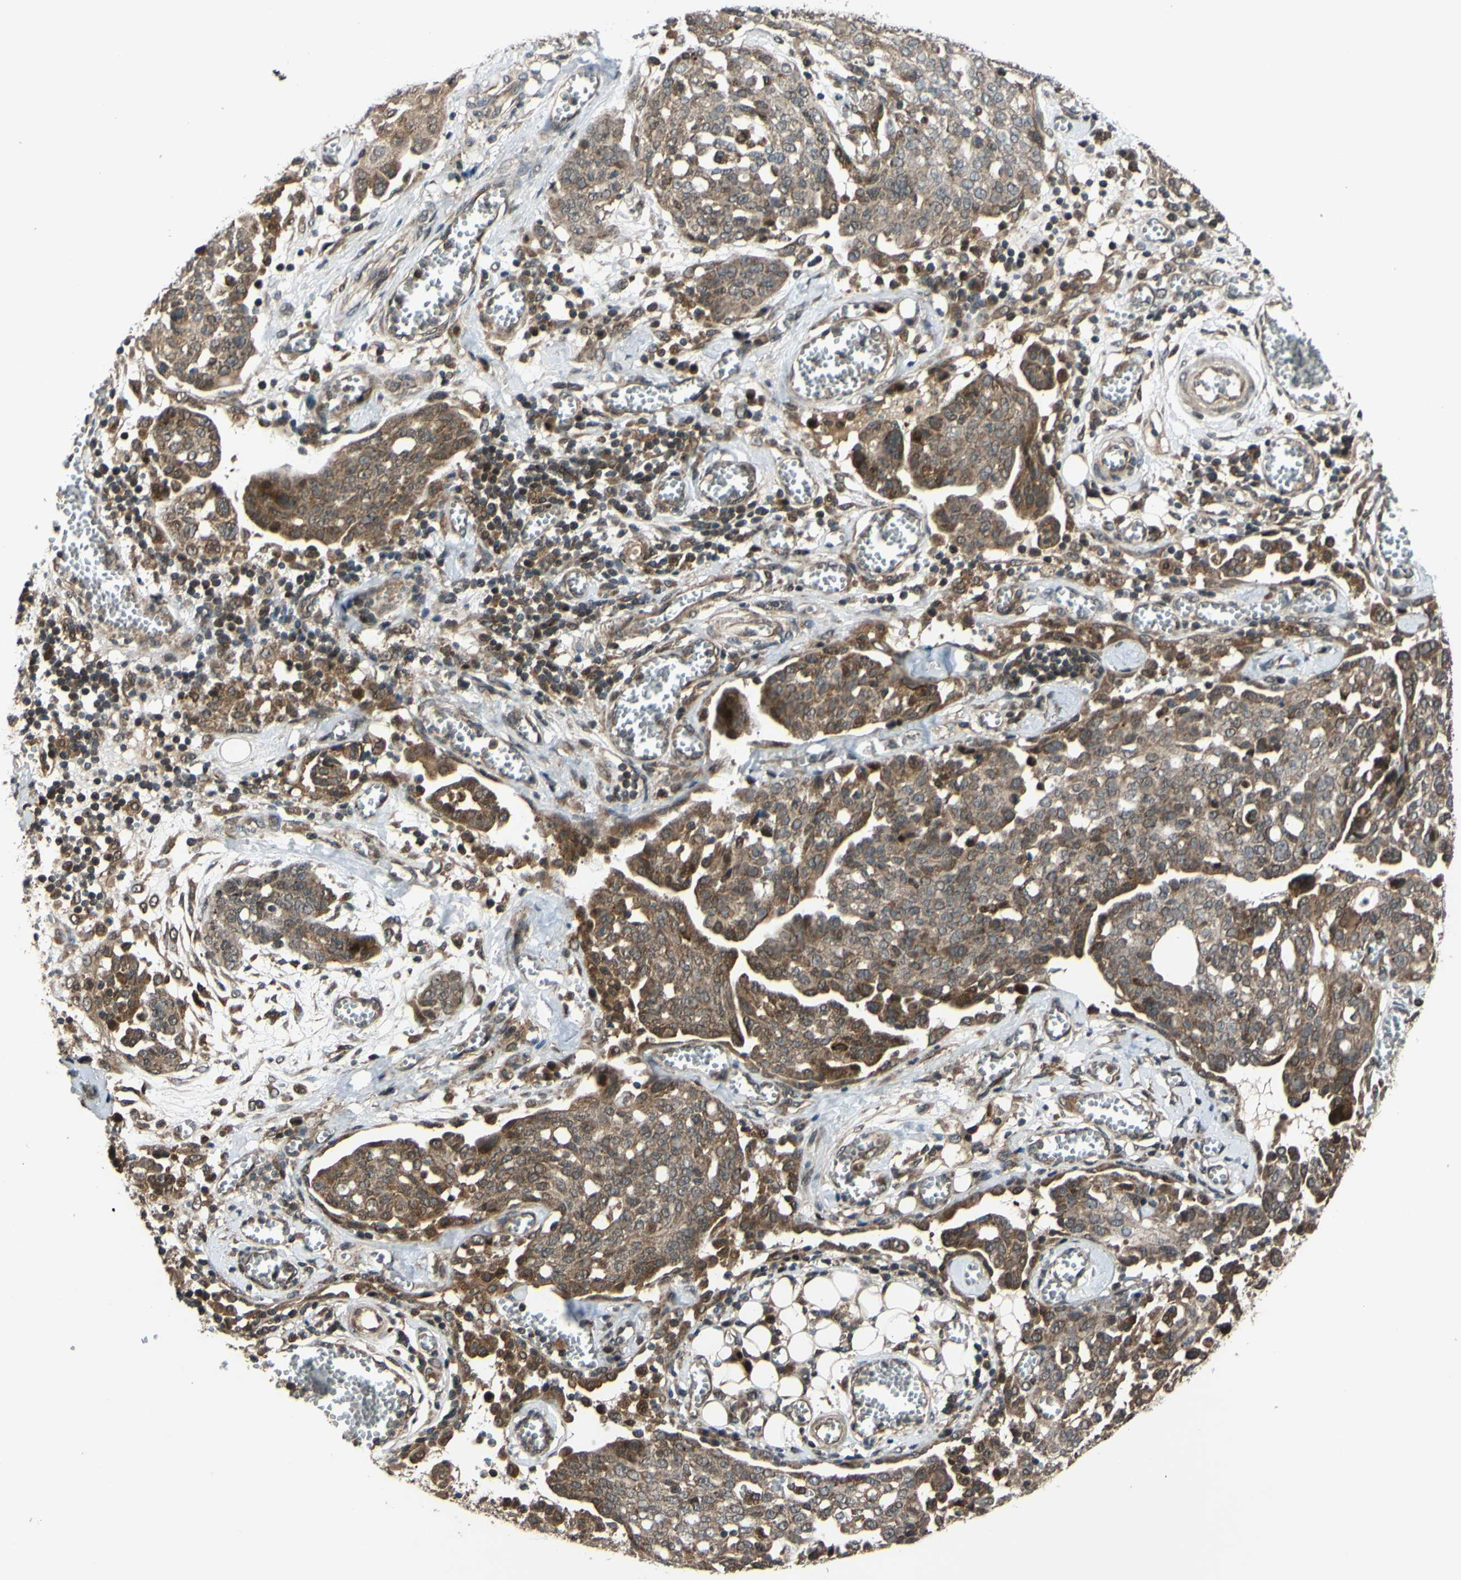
{"staining": {"intensity": "moderate", "quantity": ">75%", "location": "cytoplasmic/membranous"}, "tissue": "ovarian cancer", "cell_type": "Tumor cells", "image_type": "cancer", "snomed": [{"axis": "morphology", "description": "Cystadenocarcinoma, serous, NOS"}, {"axis": "topography", "description": "Soft tissue"}, {"axis": "topography", "description": "Ovary"}], "caption": "Protein staining displays moderate cytoplasmic/membranous staining in approximately >75% of tumor cells in ovarian serous cystadenocarcinoma.", "gene": "ABCC8", "patient": {"sex": "female", "age": 57}}